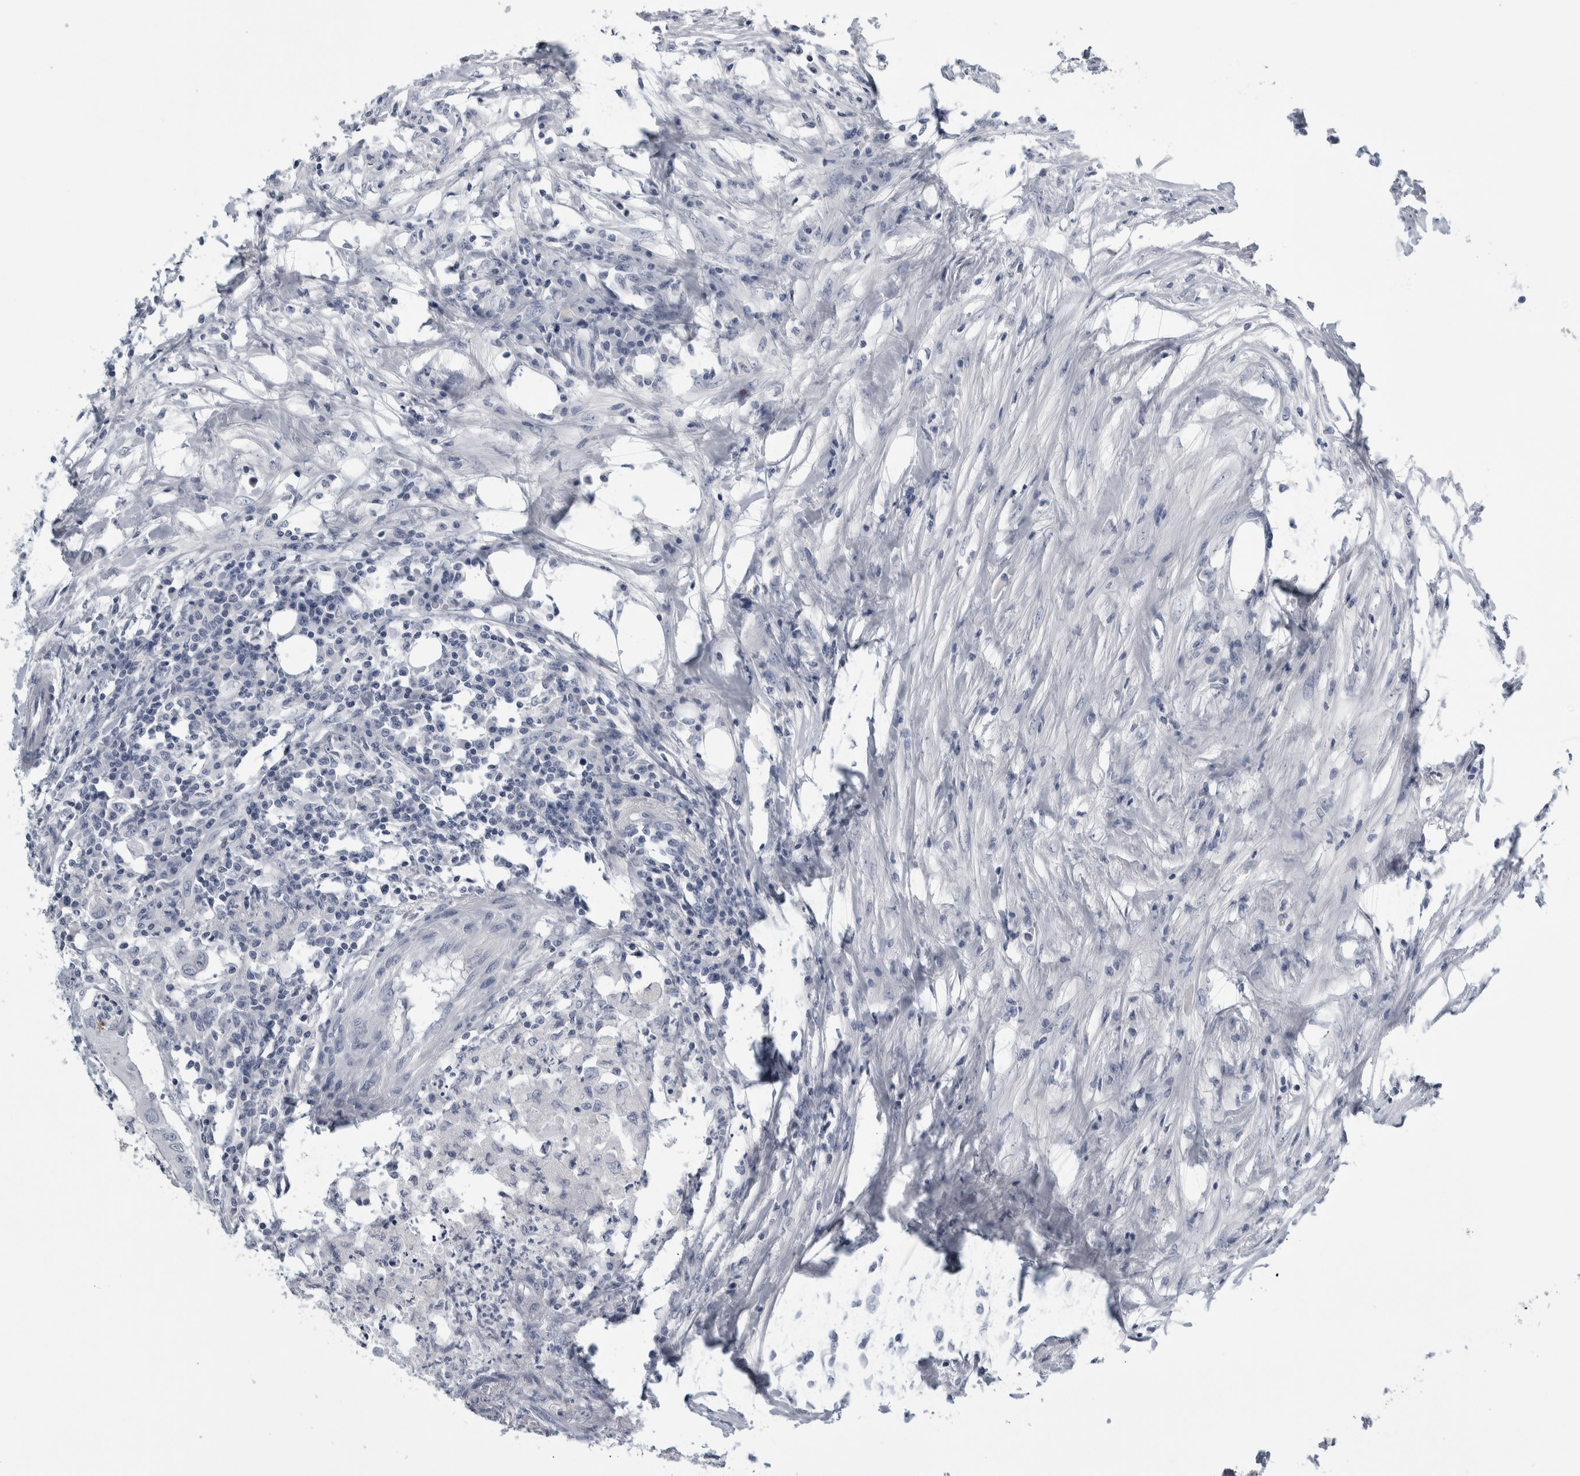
{"staining": {"intensity": "negative", "quantity": "none", "location": "none"}, "tissue": "colorectal cancer", "cell_type": "Tumor cells", "image_type": "cancer", "snomed": [{"axis": "morphology", "description": "Adenocarcinoma, NOS"}, {"axis": "topography", "description": "Colon"}], "caption": "Tumor cells are negative for protein expression in human colorectal cancer (adenocarcinoma). The staining was performed using DAB to visualize the protein expression in brown, while the nuclei were stained in blue with hematoxylin (Magnification: 20x).", "gene": "ANKFY1", "patient": {"sex": "male", "age": 71}}